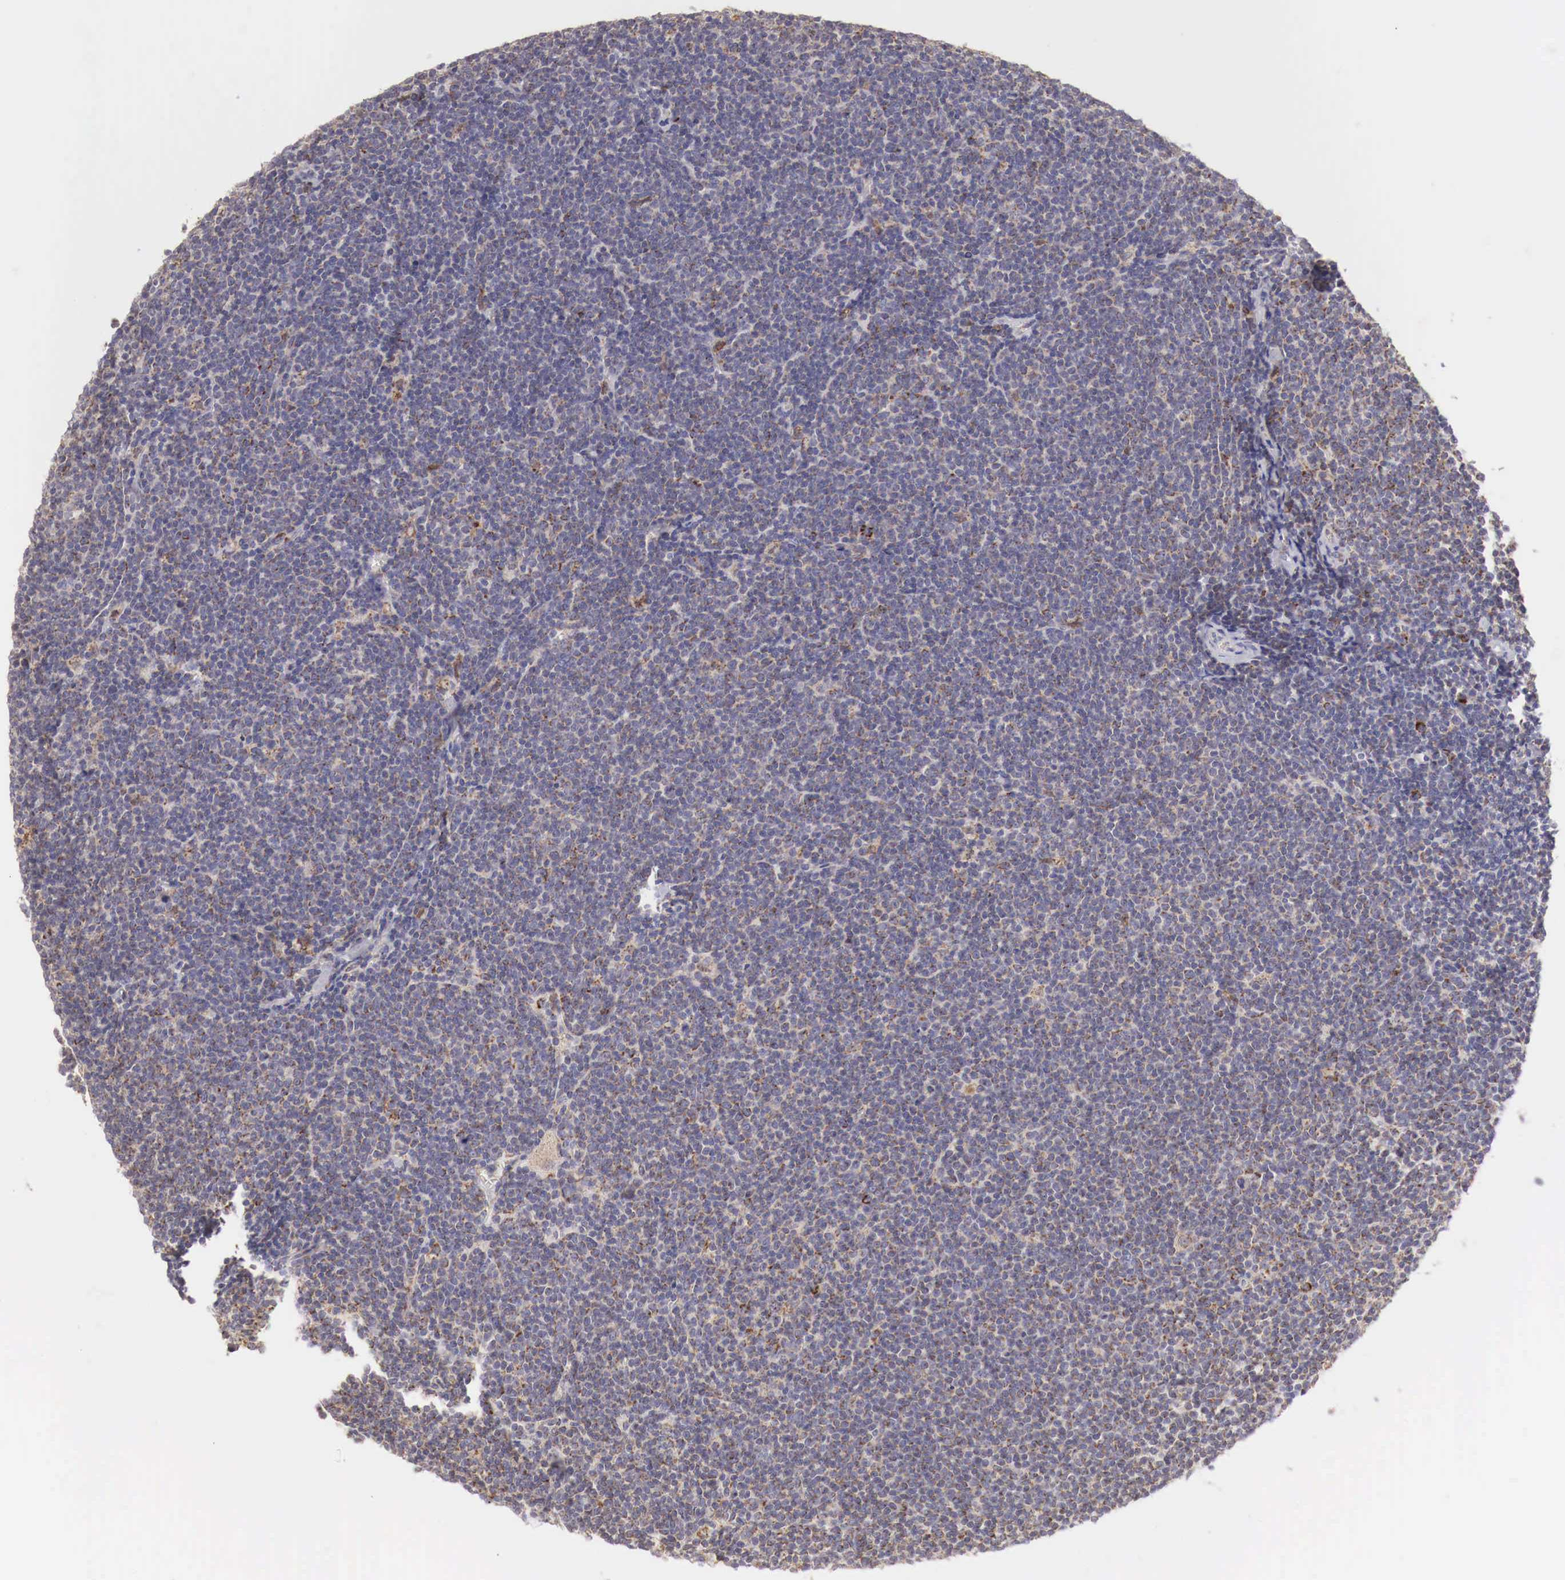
{"staining": {"intensity": "weak", "quantity": "25%-75%", "location": "cytoplasmic/membranous"}, "tissue": "lymphoma", "cell_type": "Tumor cells", "image_type": "cancer", "snomed": [{"axis": "morphology", "description": "Malignant lymphoma, non-Hodgkin's type, Low grade"}, {"axis": "topography", "description": "Lymph node"}], "caption": "A low amount of weak cytoplasmic/membranous positivity is present in about 25%-75% of tumor cells in low-grade malignant lymphoma, non-Hodgkin's type tissue. (Brightfield microscopy of DAB IHC at high magnification).", "gene": "XPNPEP3", "patient": {"sex": "male", "age": 65}}